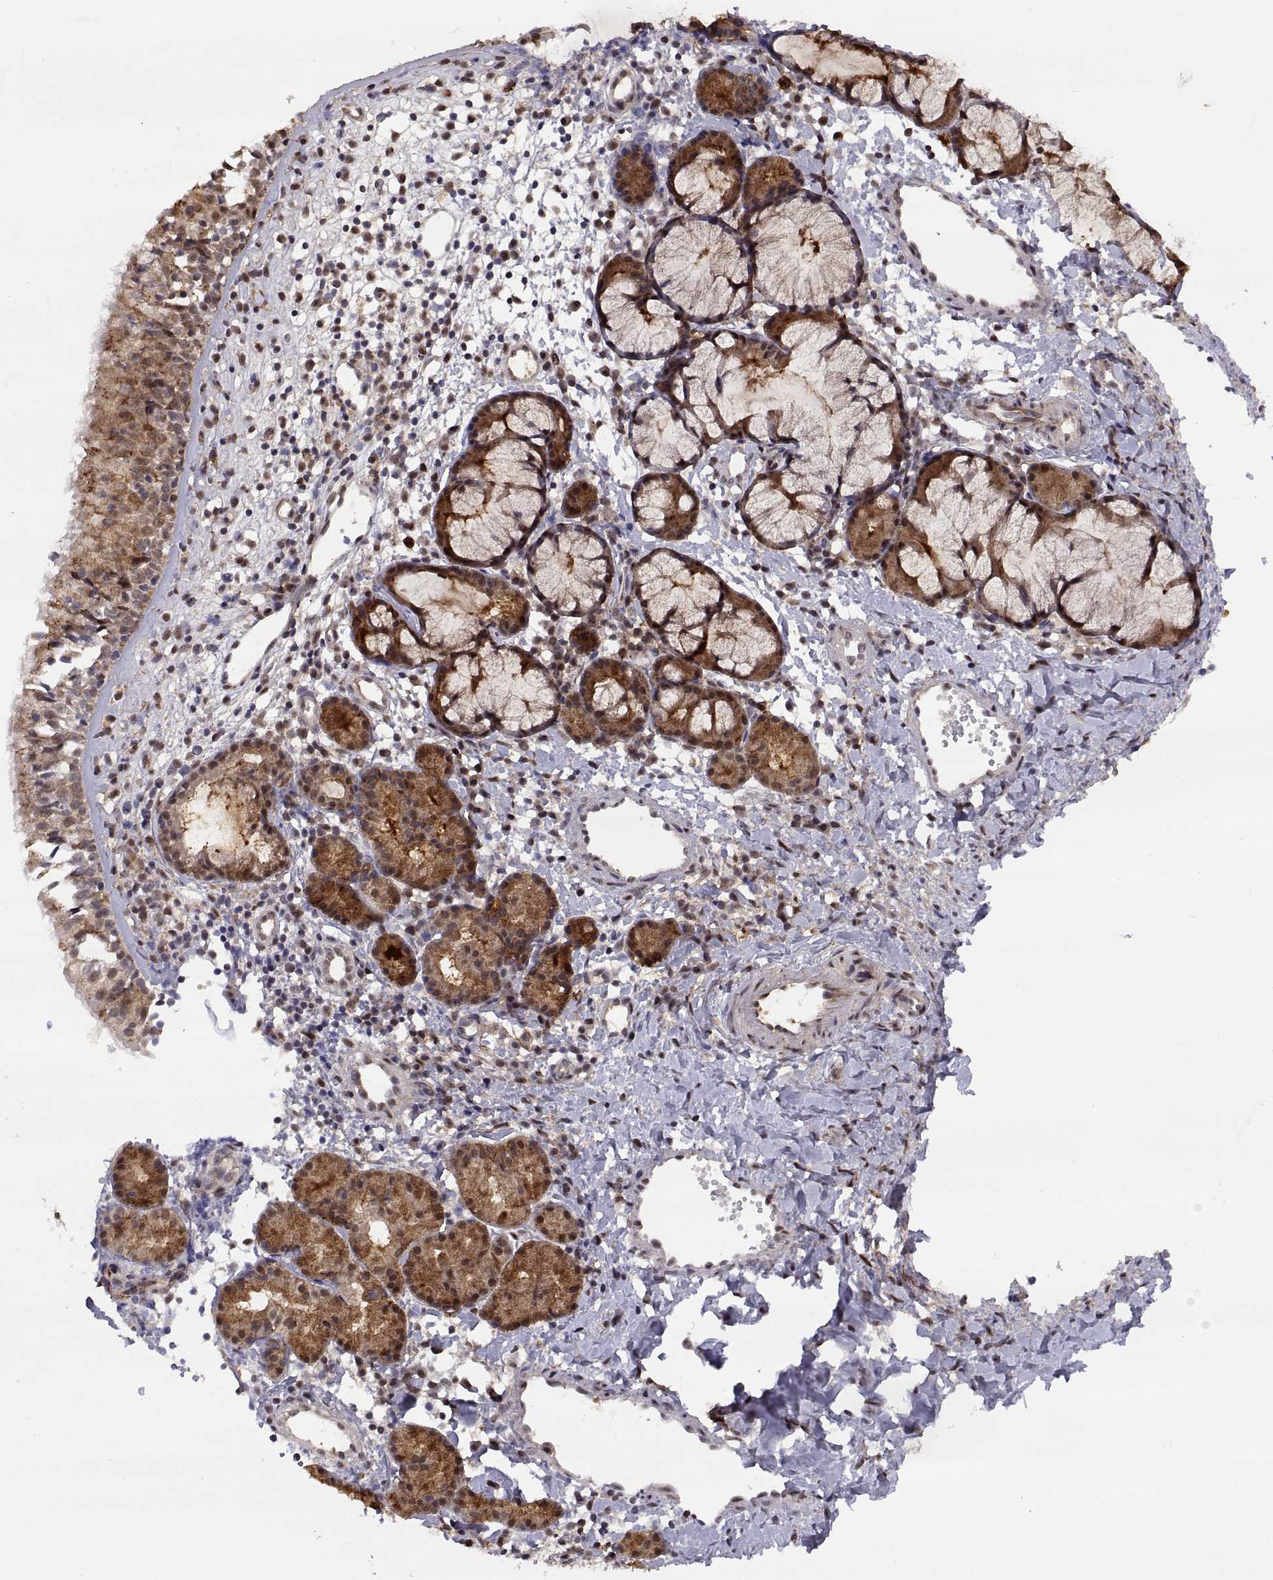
{"staining": {"intensity": "moderate", "quantity": ">75%", "location": "cytoplasmic/membranous"}, "tissue": "nasopharynx", "cell_type": "Respiratory epithelial cells", "image_type": "normal", "snomed": [{"axis": "morphology", "description": "Normal tissue, NOS"}, {"axis": "topography", "description": "Nasopharynx"}], "caption": "Brown immunohistochemical staining in benign human nasopharynx displays moderate cytoplasmic/membranous staining in about >75% of respiratory epithelial cells.", "gene": "PSMC2", "patient": {"sex": "male", "age": 9}}